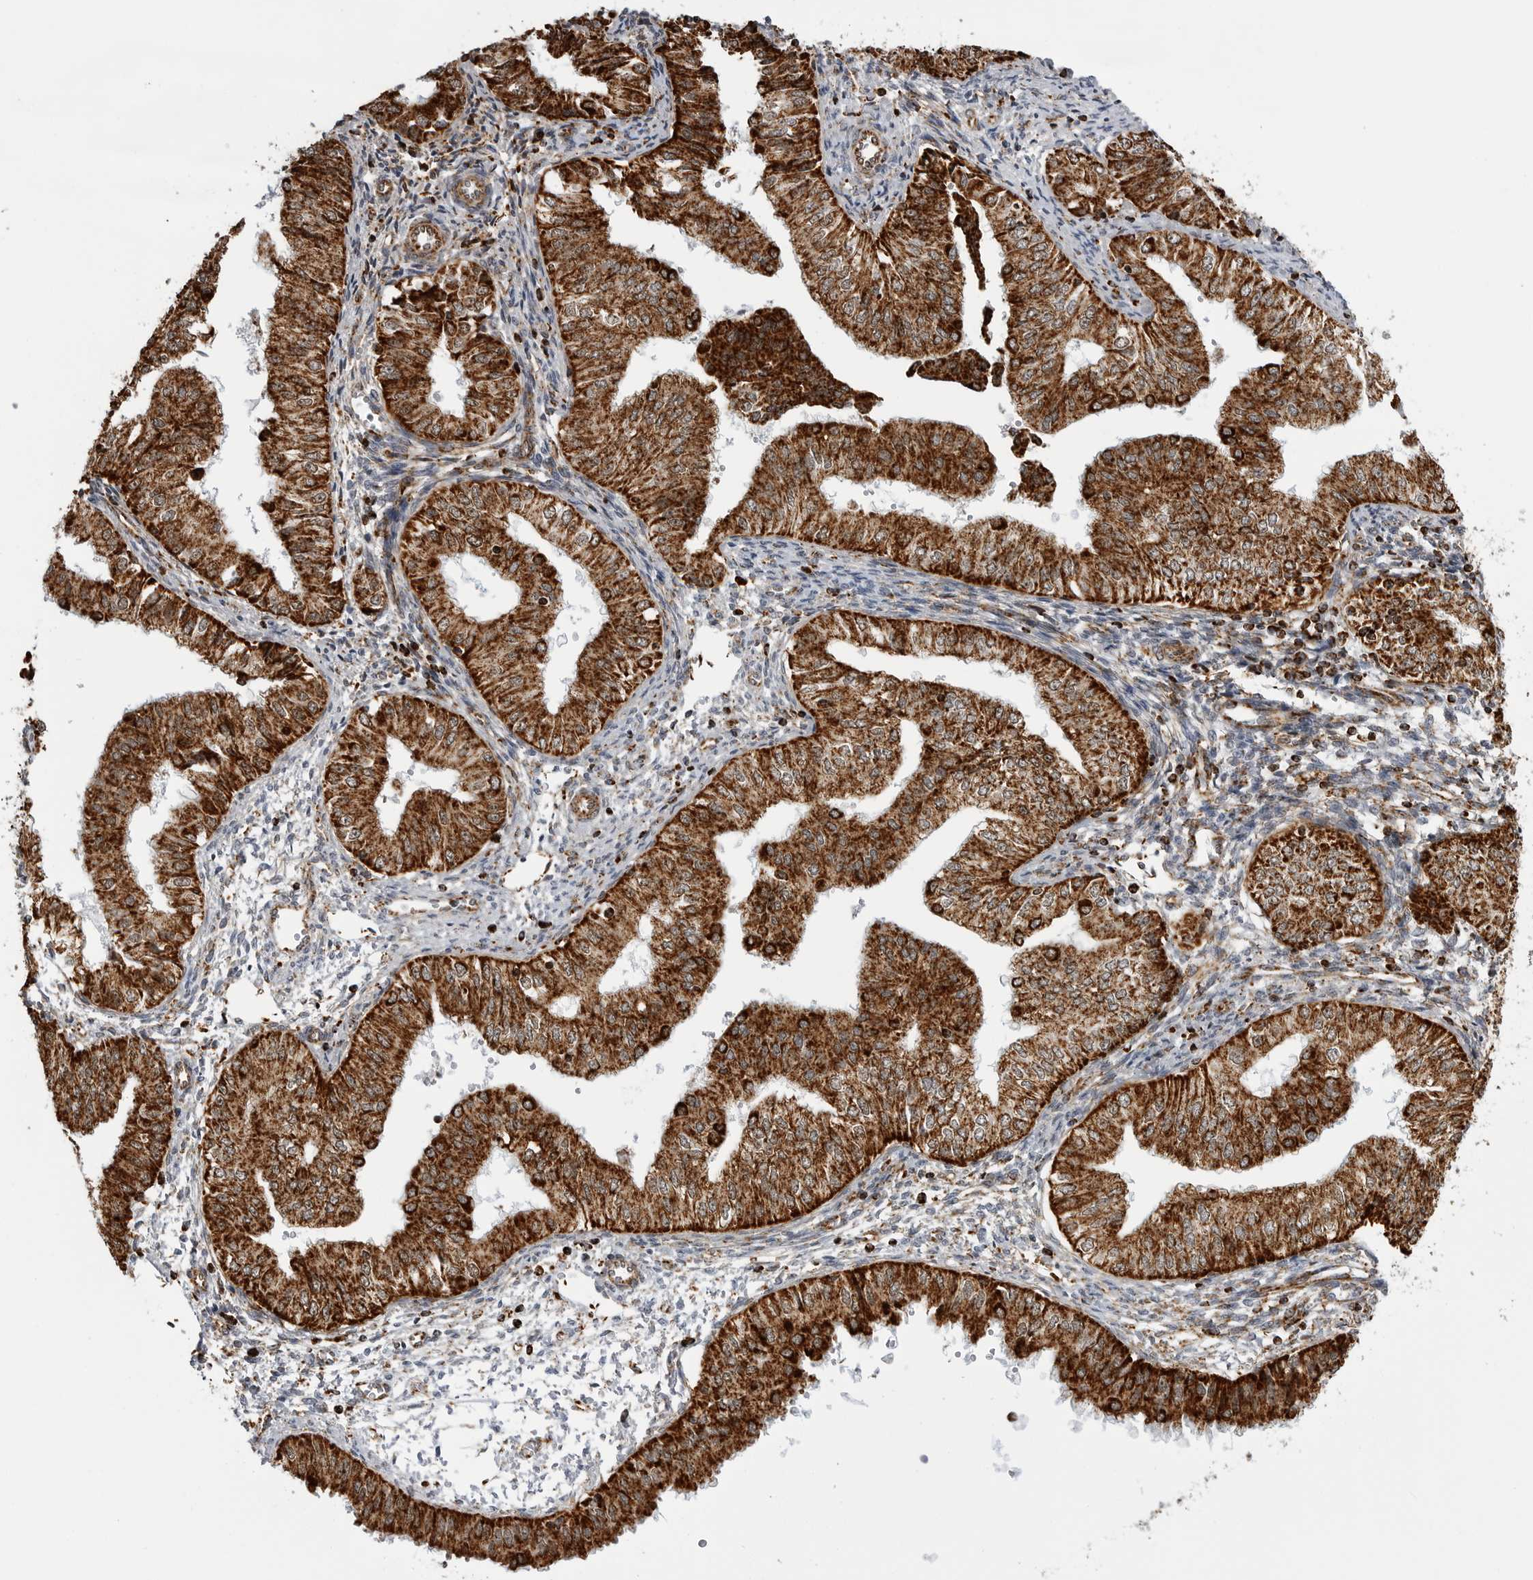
{"staining": {"intensity": "strong", "quantity": ">75%", "location": "cytoplasmic/membranous"}, "tissue": "endometrial cancer", "cell_type": "Tumor cells", "image_type": "cancer", "snomed": [{"axis": "morphology", "description": "Normal tissue, NOS"}, {"axis": "morphology", "description": "Adenocarcinoma, NOS"}, {"axis": "topography", "description": "Endometrium"}], "caption": "A brown stain labels strong cytoplasmic/membranous positivity of a protein in endometrial cancer tumor cells.", "gene": "COX5A", "patient": {"sex": "female", "age": 53}}